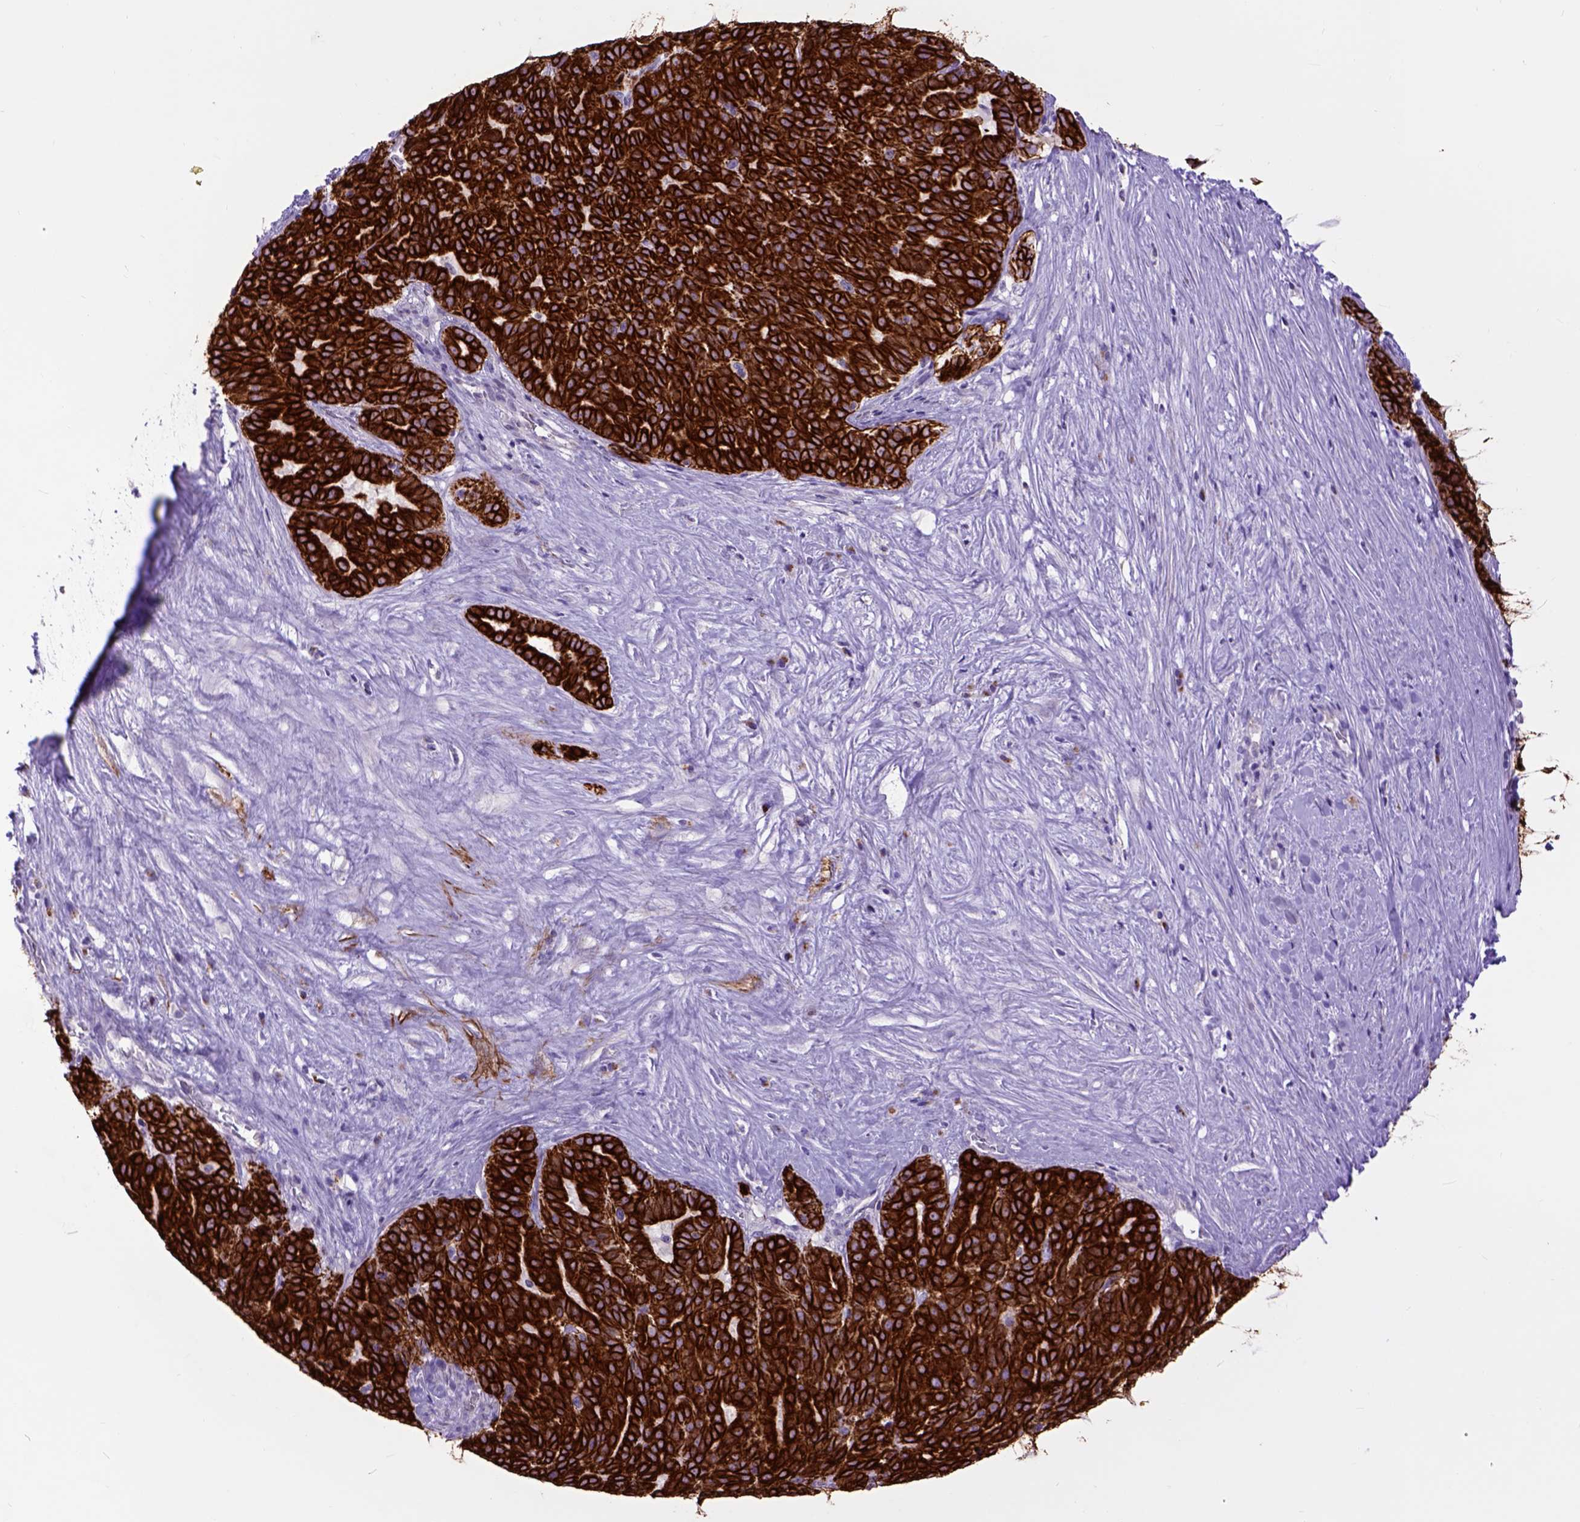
{"staining": {"intensity": "strong", "quantity": ">75%", "location": "cytoplasmic/membranous"}, "tissue": "liver cancer", "cell_type": "Tumor cells", "image_type": "cancer", "snomed": [{"axis": "morphology", "description": "Cholangiocarcinoma"}, {"axis": "topography", "description": "Liver"}], "caption": "Human liver cancer stained for a protein (brown) reveals strong cytoplasmic/membranous positive expression in about >75% of tumor cells.", "gene": "RAB25", "patient": {"sex": "female", "age": 47}}